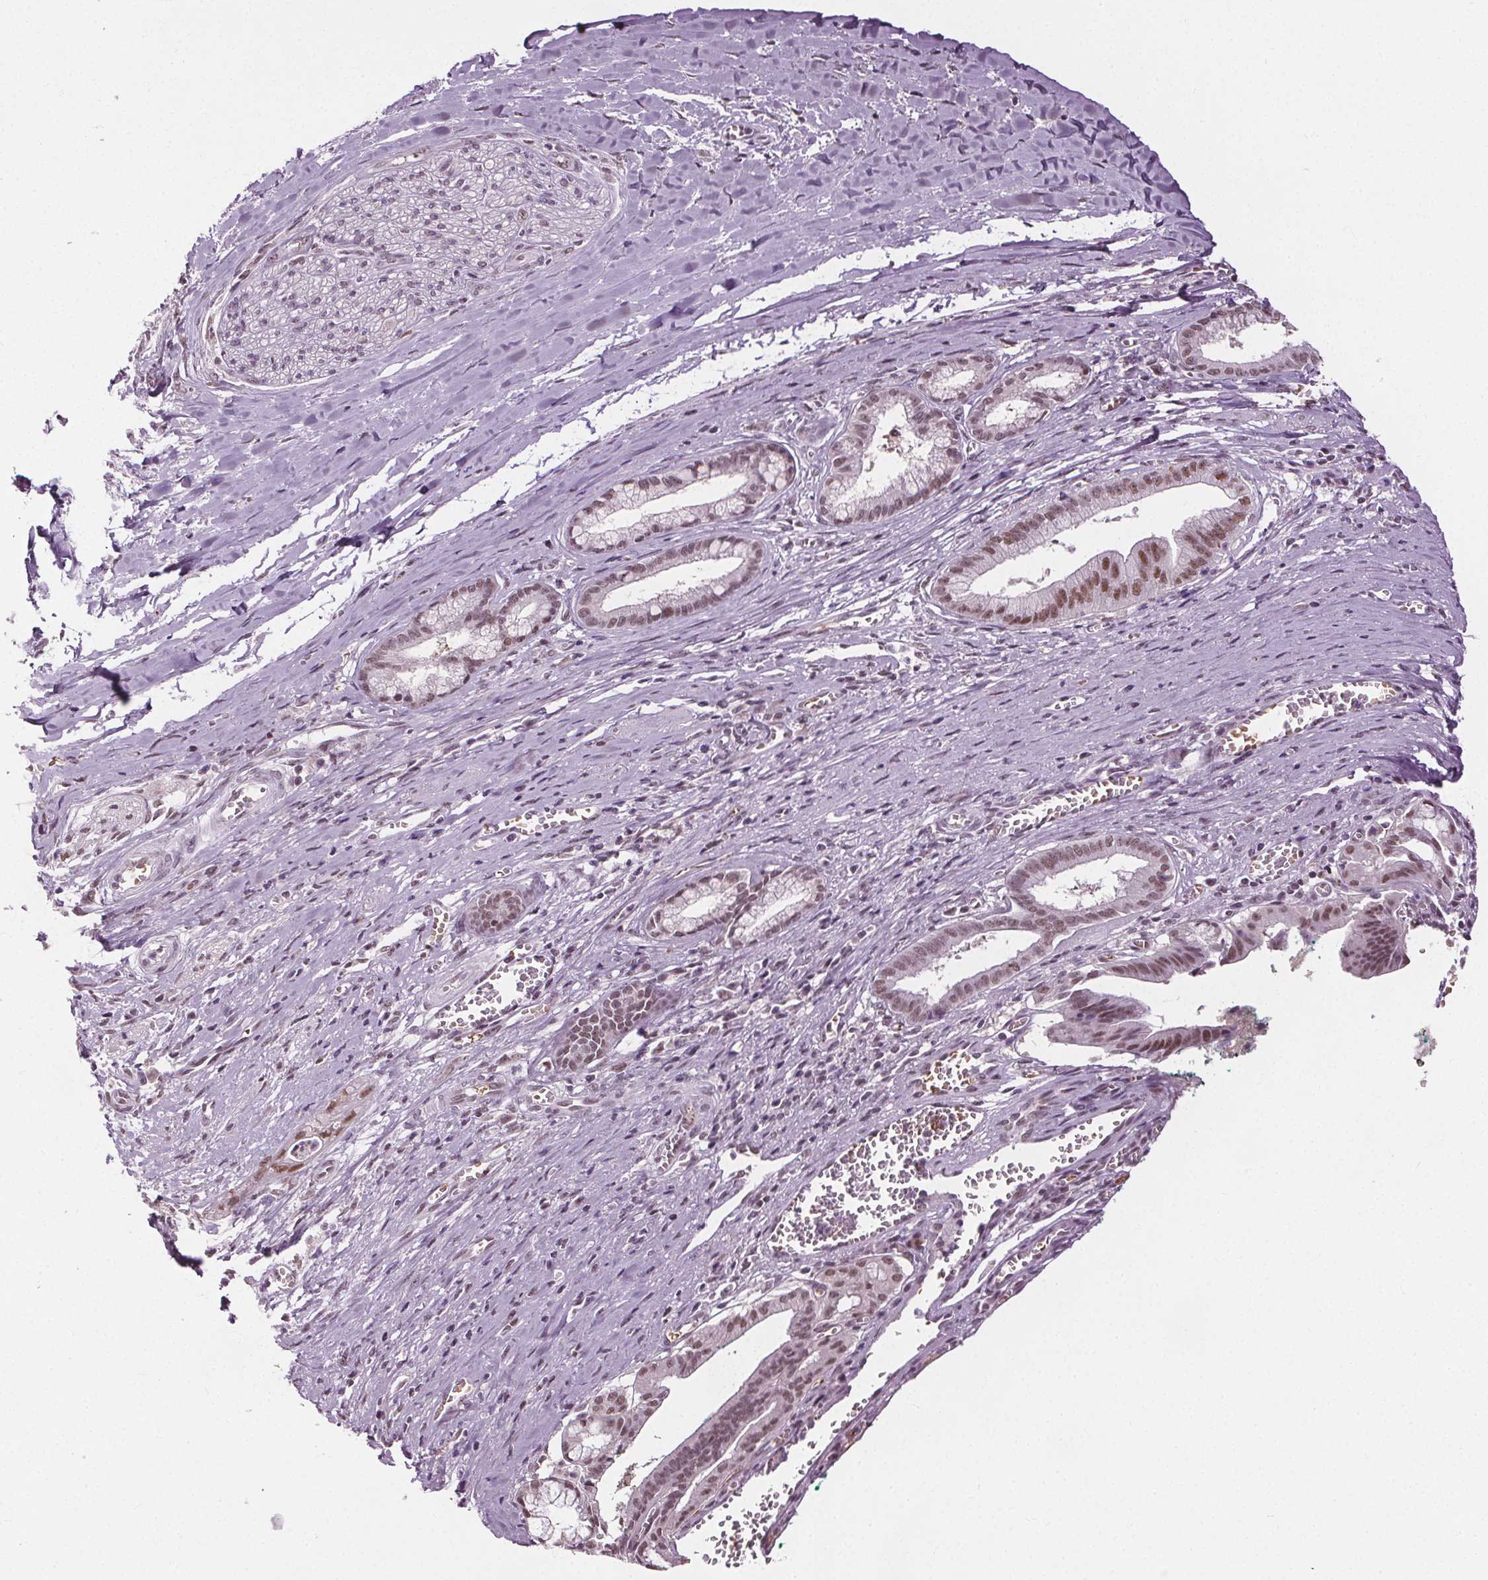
{"staining": {"intensity": "moderate", "quantity": ">75%", "location": "nuclear"}, "tissue": "pancreatic cancer", "cell_type": "Tumor cells", "image_type": "cancer", "snomed": [{"axis": "morphology", "description": "Normal tissue, NOS"}, {"axis": "morphology", "description": "Adenocarcinoma, NOS"}, {"axis": "topography", "description": "Lymph node"}, {"axis": "topography", "description": "Pancreas"}], "caption": "A brown stain labels moderate nuclear positivity of a protein in human pancreatic cancer (adenocarcinoma) tumor cells.", "gene": "IWS1", "patient": {"sex": "female", "age": 58}}